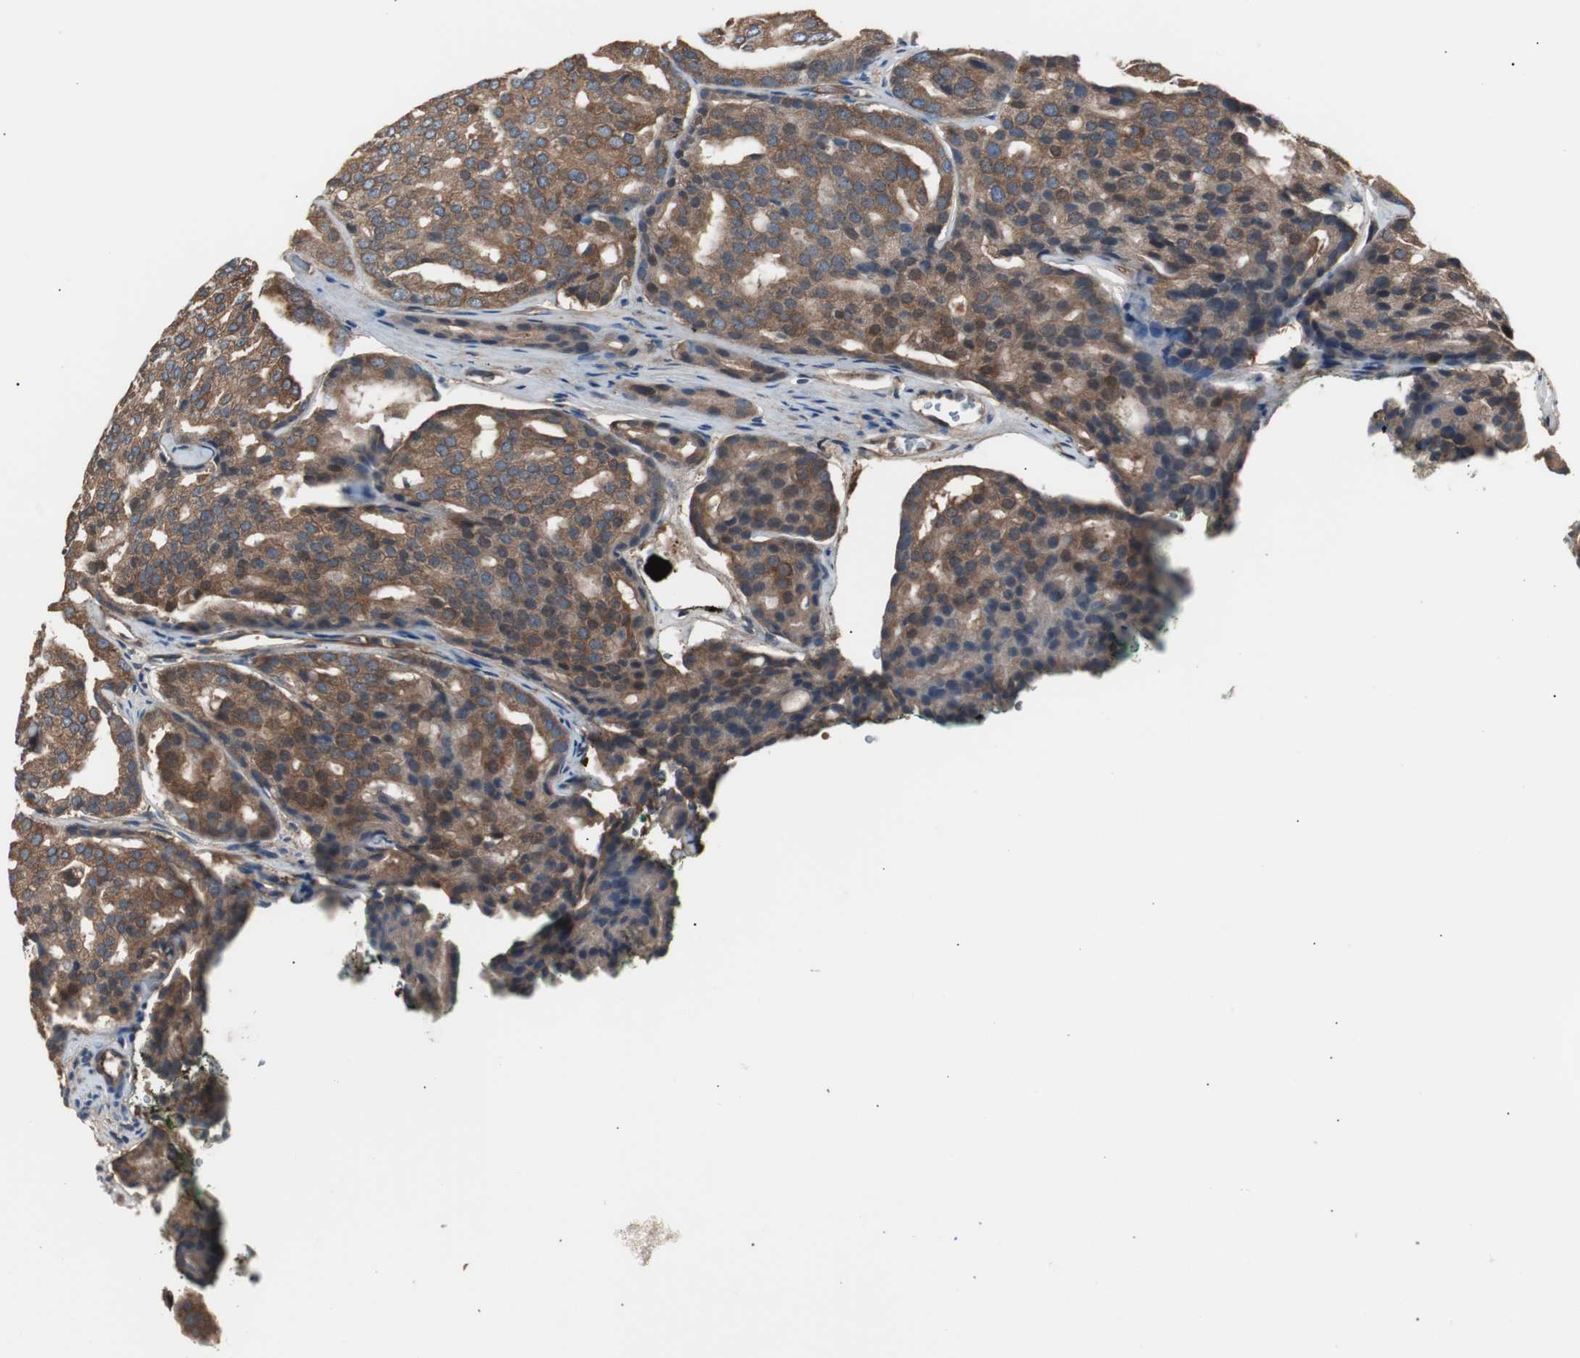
{"staining": {"intensity": "moderate", "quantity": ">75%", "location": "cytoplasmic/membranous"}, "tissue": "prostate cancer", "cell_type": "Tumor cells", "image_type": "cancer", "snomed": [{"axis": "morphology", "description": "Adenocarcinoma, High grade"}, {"axis": "topography", "description": "Prostate"}], "caption": "A histopathology image showing moderate cytoplasmic/membranous expression in about >75% of tumor cells in high-grade adenocarcinoma (prostate), as visualized by brown immunohistochemical staining.", "gene": "CAPNS1", "patient": {"sex": "male", "age": 64}}